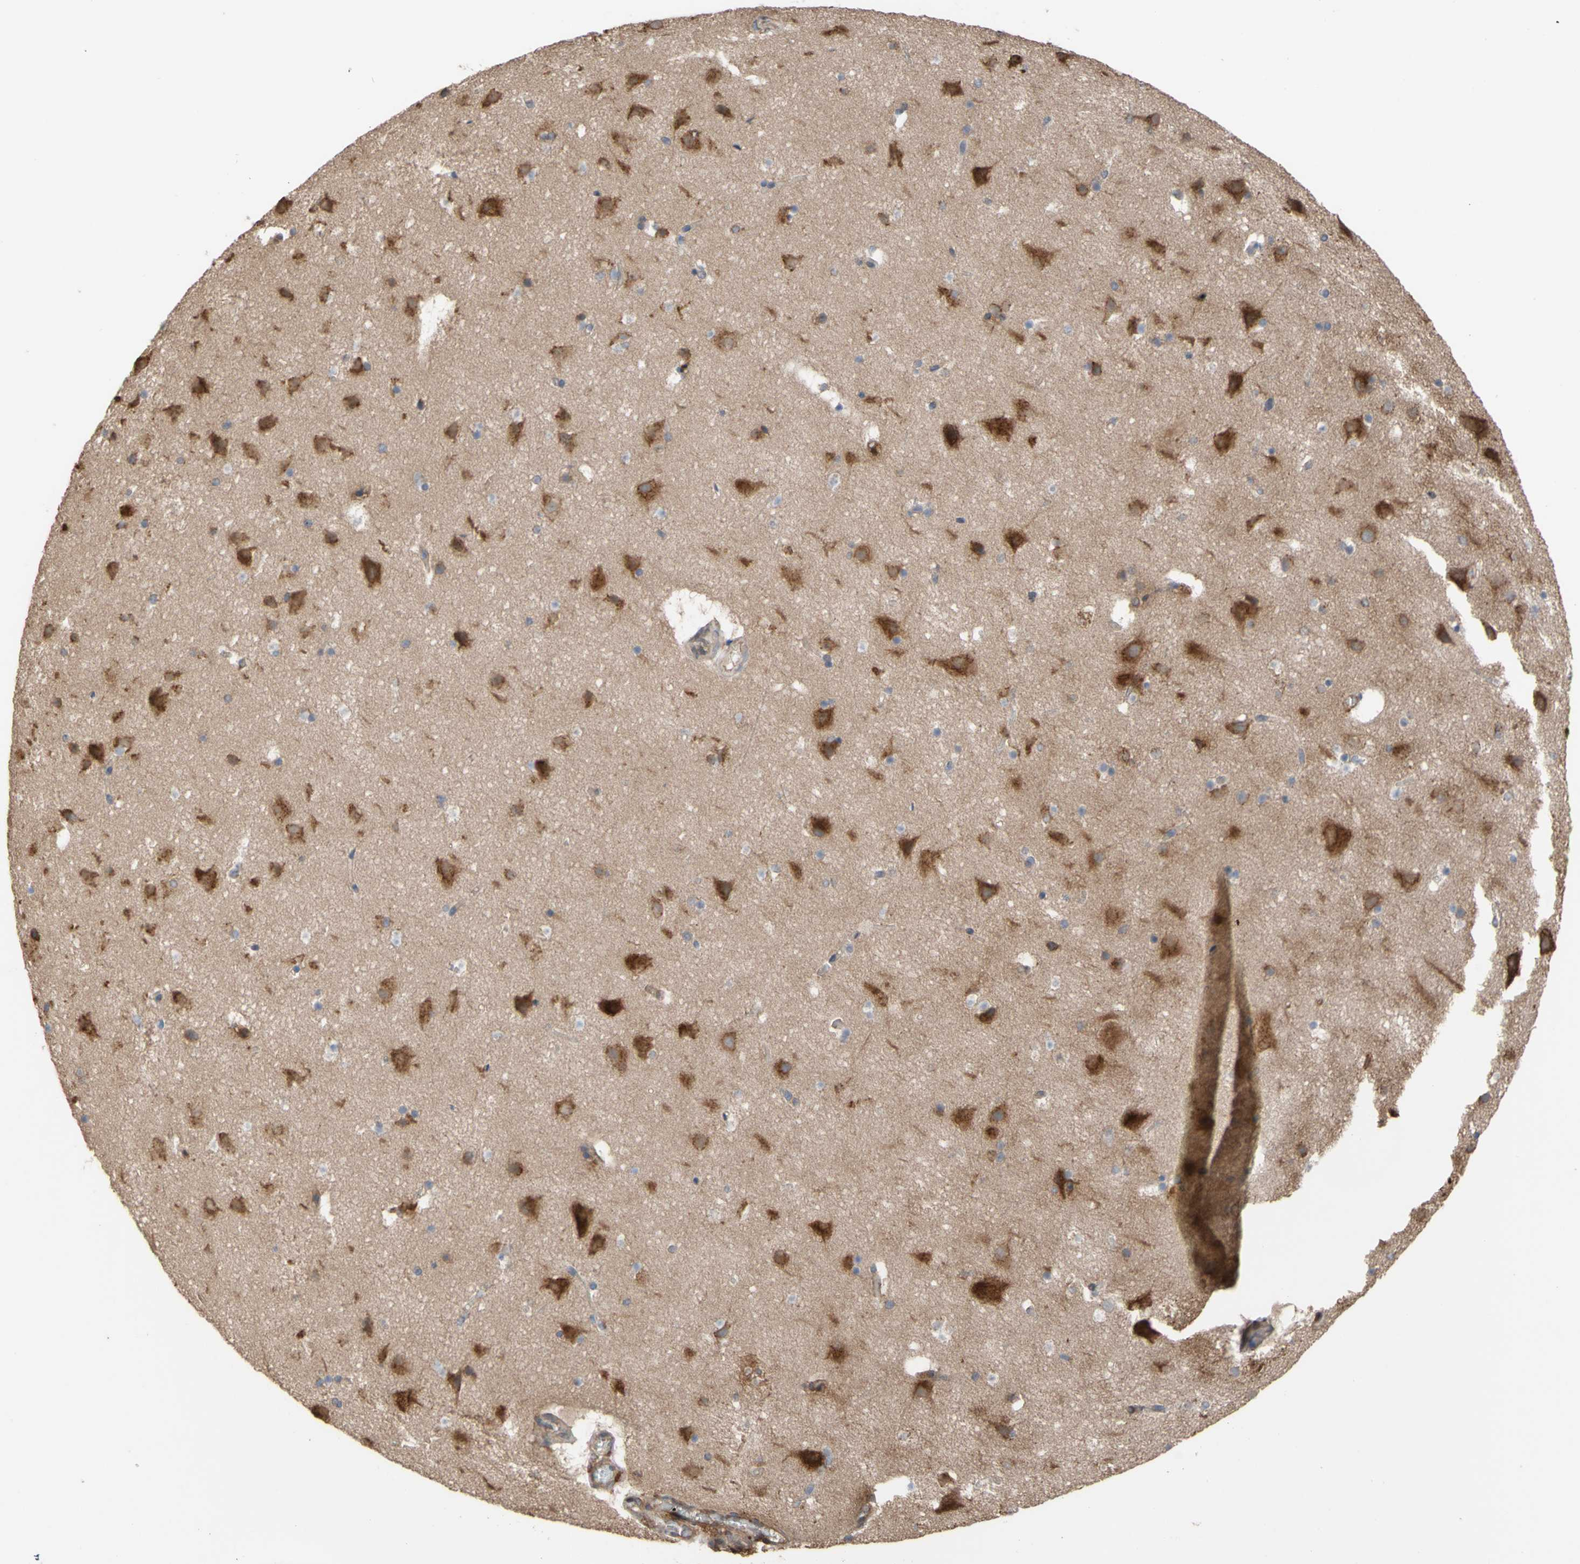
{"staining": {"intensity": "weak", "quantity": ">75%", "location": "cytoplasmic/membranous"}, "tissue": "cerebral cortex", "cell_type": "Endothelial cells", "image_type": "normal", "snomed": [{"axis": "morphology", "description": "Normal tissue, NOS"}, {"axis": "topography", "description": "Cerebral cortex"}], "caption": "Cerebral cortex stained with DAB (3,3'-diaminobenzidine) immunohistochemistry exhibits low levels of weak cytoplasmic/membranous expression in about >75% of endothelial cells.", "gene": "NECTIN3", "patient": {"sex": "male", "age": 45}}